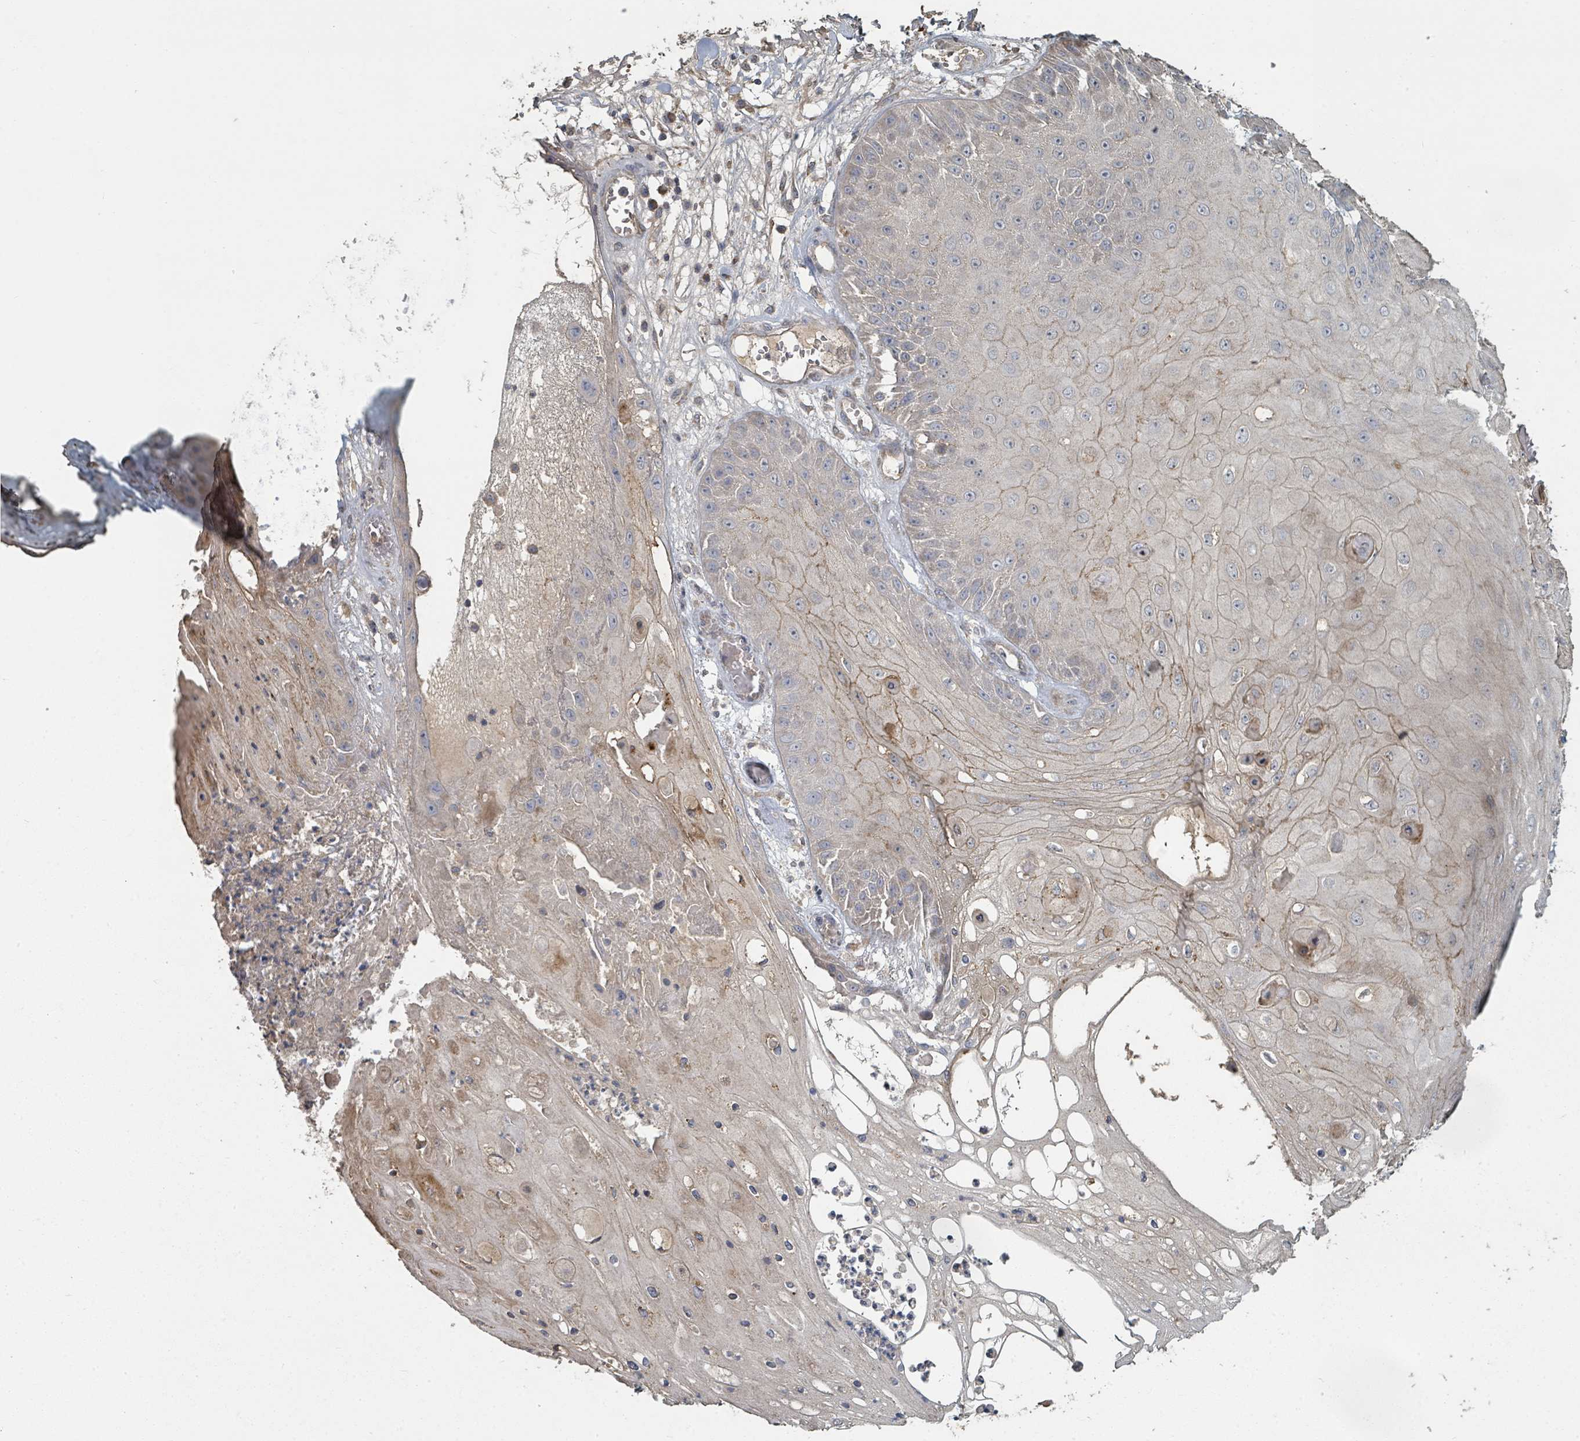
{"staining": {"intensity": "weak", "quantity": "<25%", "location": "cytoplasmic/membranous"}, "tissue": "skin cancer", "cell_type": "Tumor cells", "image_type": "cancer", "snomed": [{"axis": "morphology", "description": "Squamous cell carcinoma, NOS"}, {"axis": "topography", "description": "Skin"}], "caption": "The photomicrograph demonstrates no significant positivity in tumor cells of skin cancer (squamous cell carcinoma). (Stains: DAB immunohistochemistry (IHC) with hematoxylin counter stain, Microscopy: brightfield microscopy at high magnification).", "gene": "WDFY1", "patient": {"sex": "male", "age": 70}}